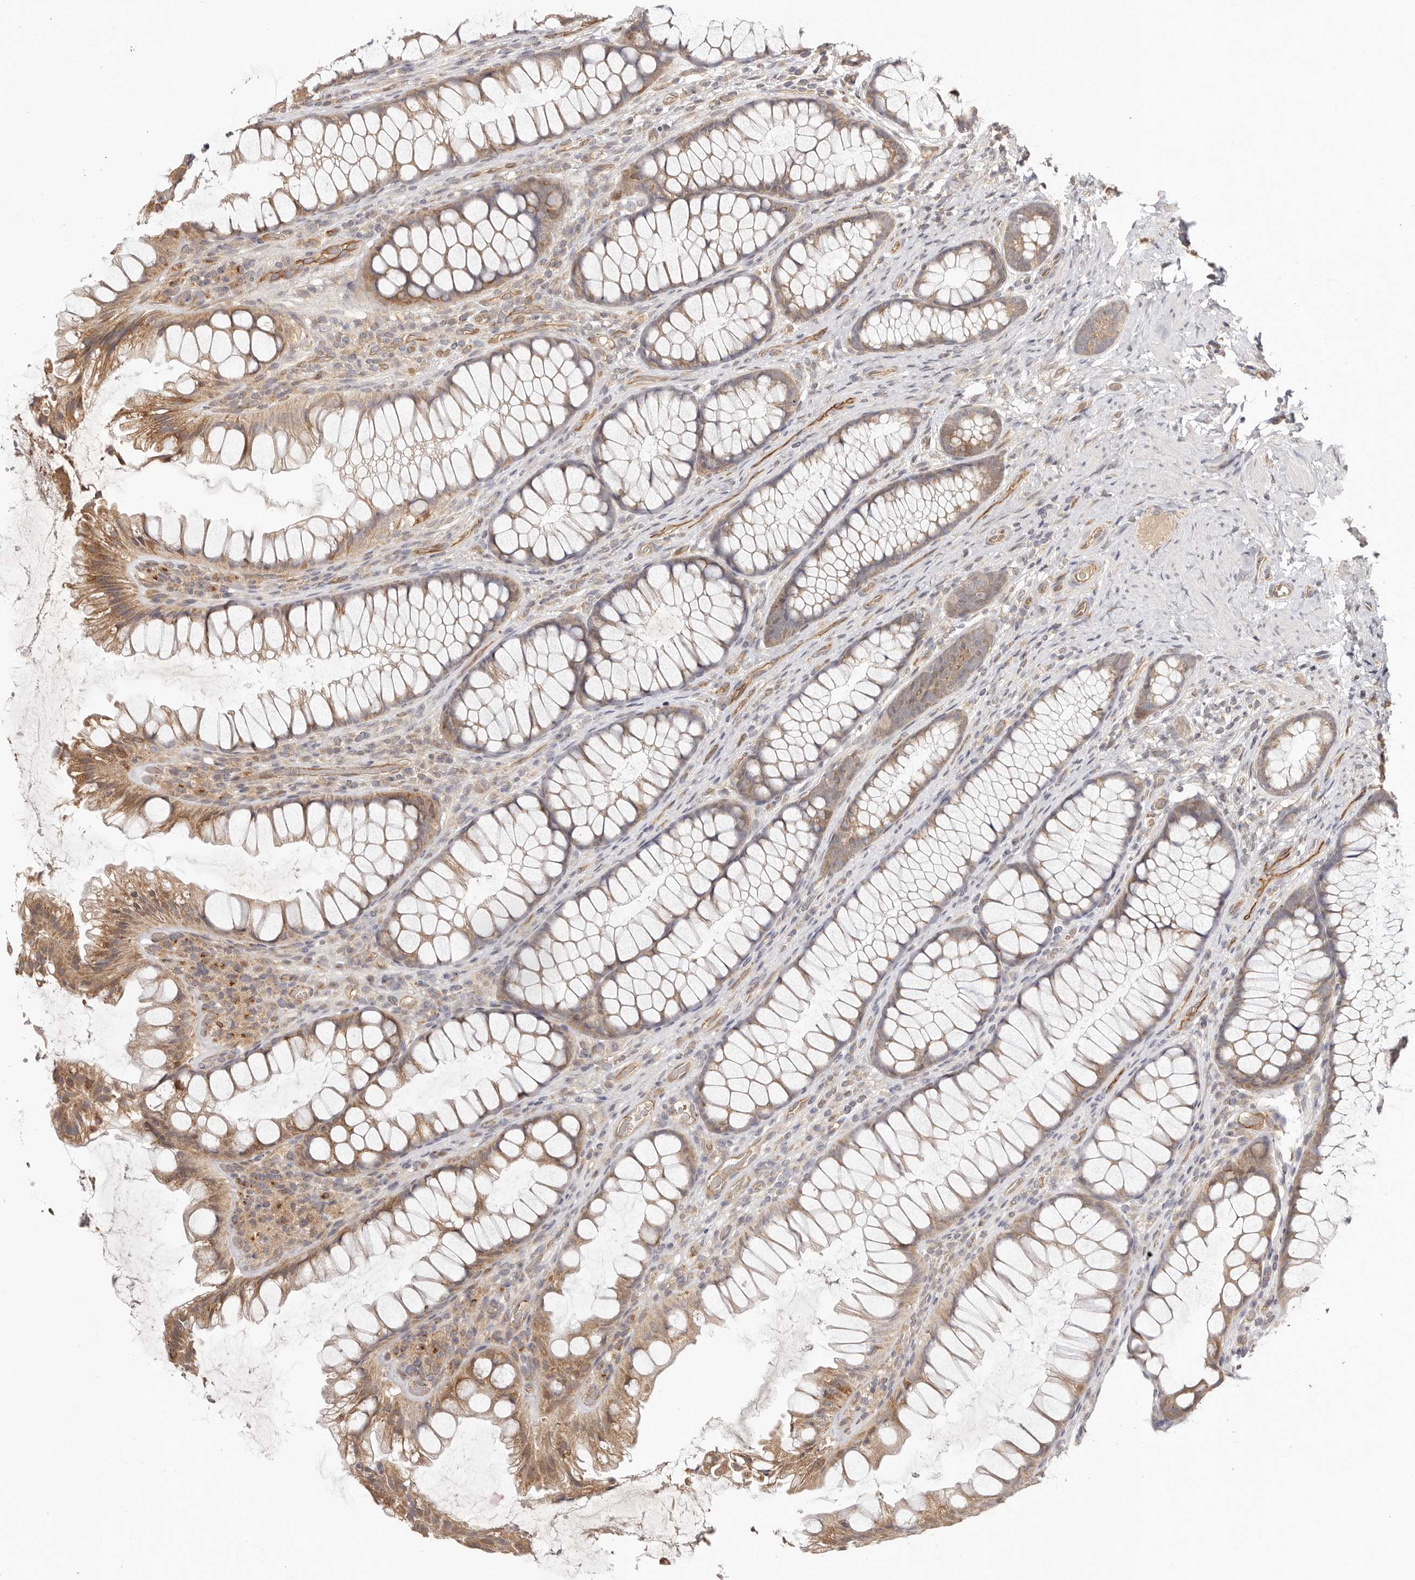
{"staining": {"intensity": "moderate", "quantity": ">75%", "location": "cytoplasmic/membranous"}, "tissue": "colon", "cell_type": "Endothelial cells", "image_type": "normal", "snomed": [{"axis": "morphology", "description": "Normal tissue, NOS"}, {"axis": "topography", "description": "Colon"}], "caption": "Colon stained for a protein exhibits moderate cytoplasmic/membranous positivity in endothelial cells.", "gene": "UBR2", "patient": {"sex": "female", "age": 62}}